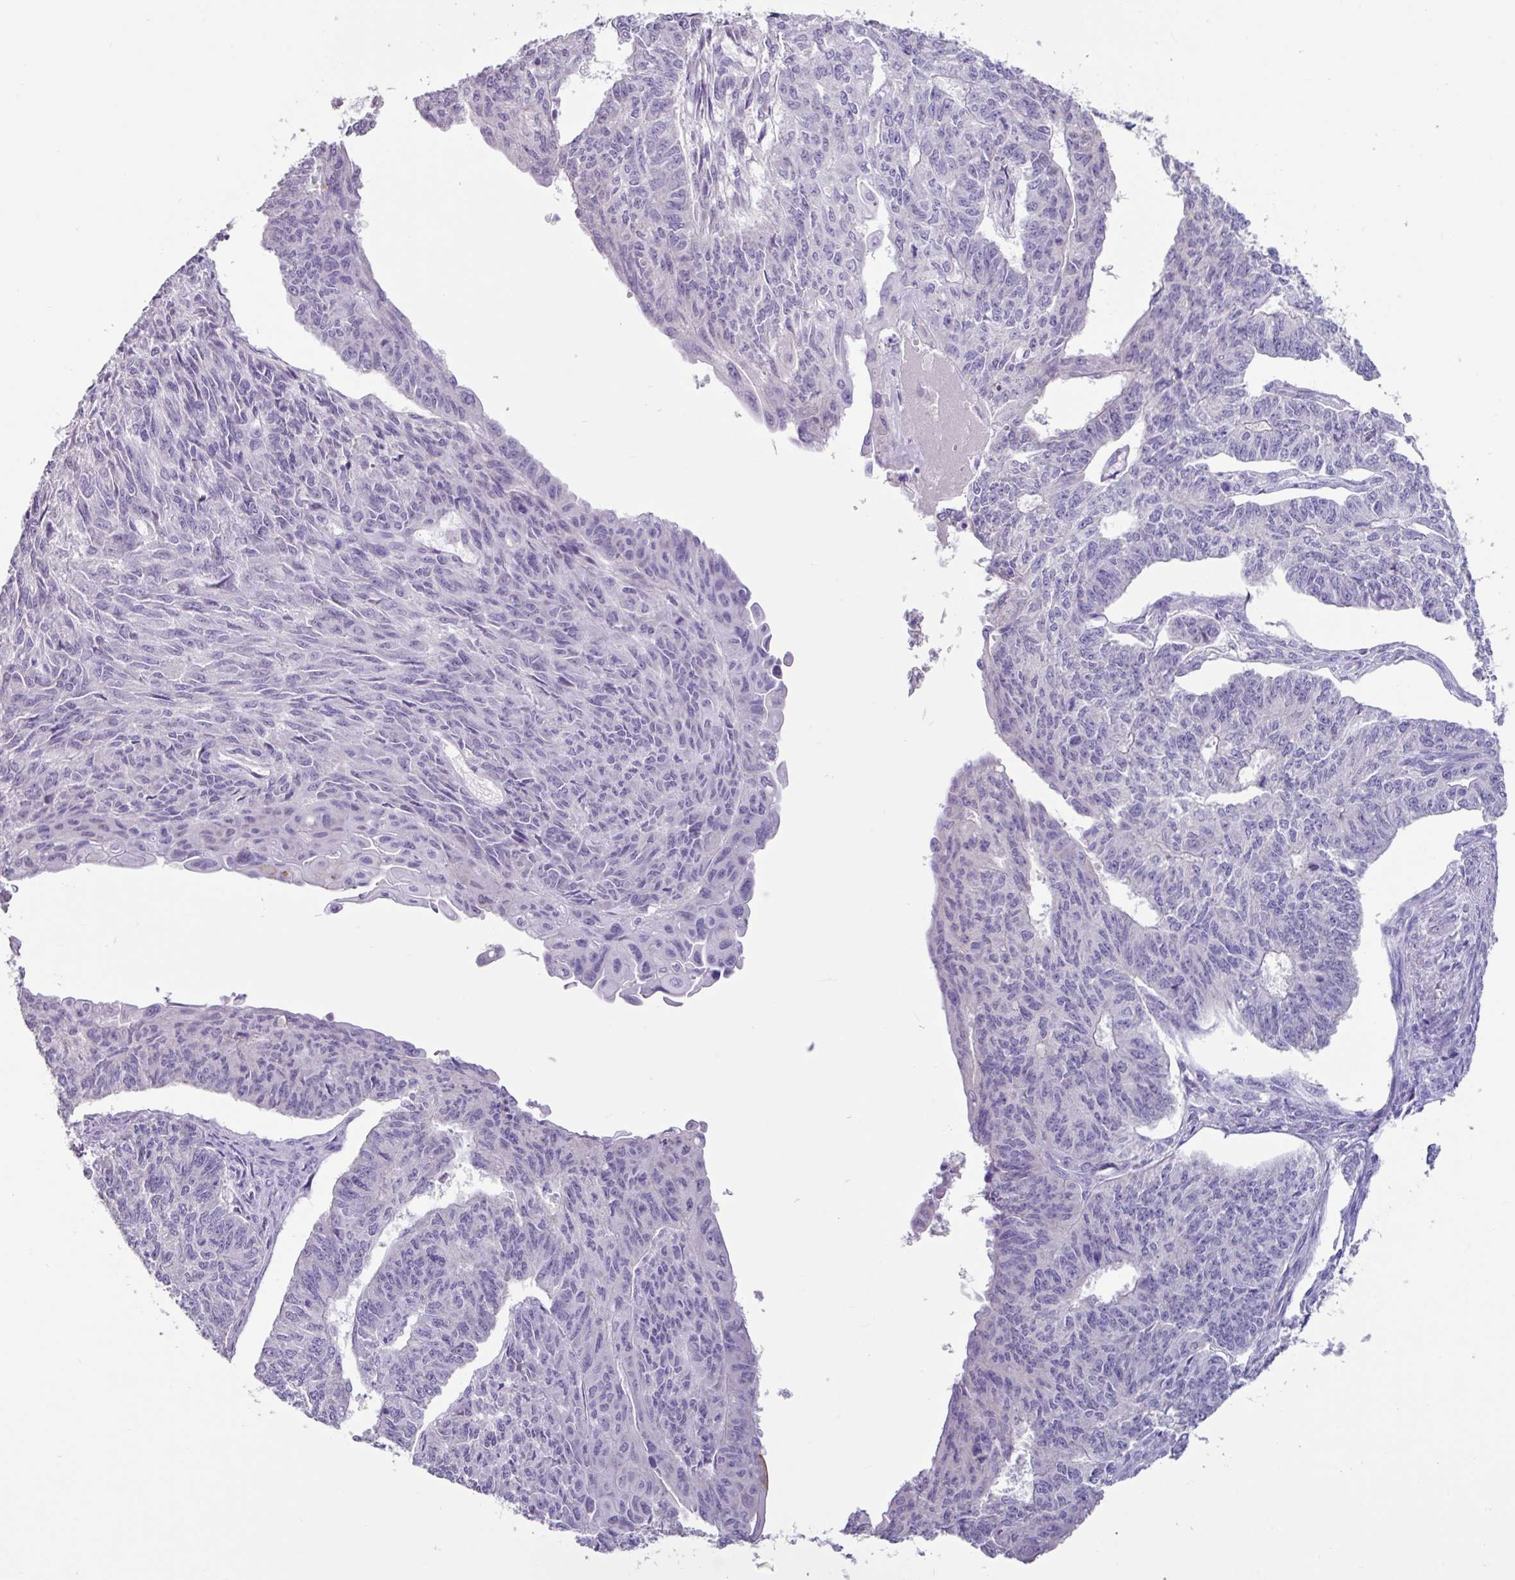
{"staining": {"intensity": "negative", "quantity": "none", "location": "none"}, "tissue": "endometrial cancer", "cell_type": "Tumor cells", "image_type": "cancer", "snomed": [{"axis": "morphology", "description": "Adenocarcinoma, NOS"}, {"axis": "topography", "description": "Endometrium"}], "caption": "The photomicrograph demonstrates no significant staining in tumor cells of endometrial cancer (adenocarcinoma). (DAB immunohistochemistry with hematoxylin counter stain).", "gene": "OTX1", "patient": {"sex": "female", "age": 32}}